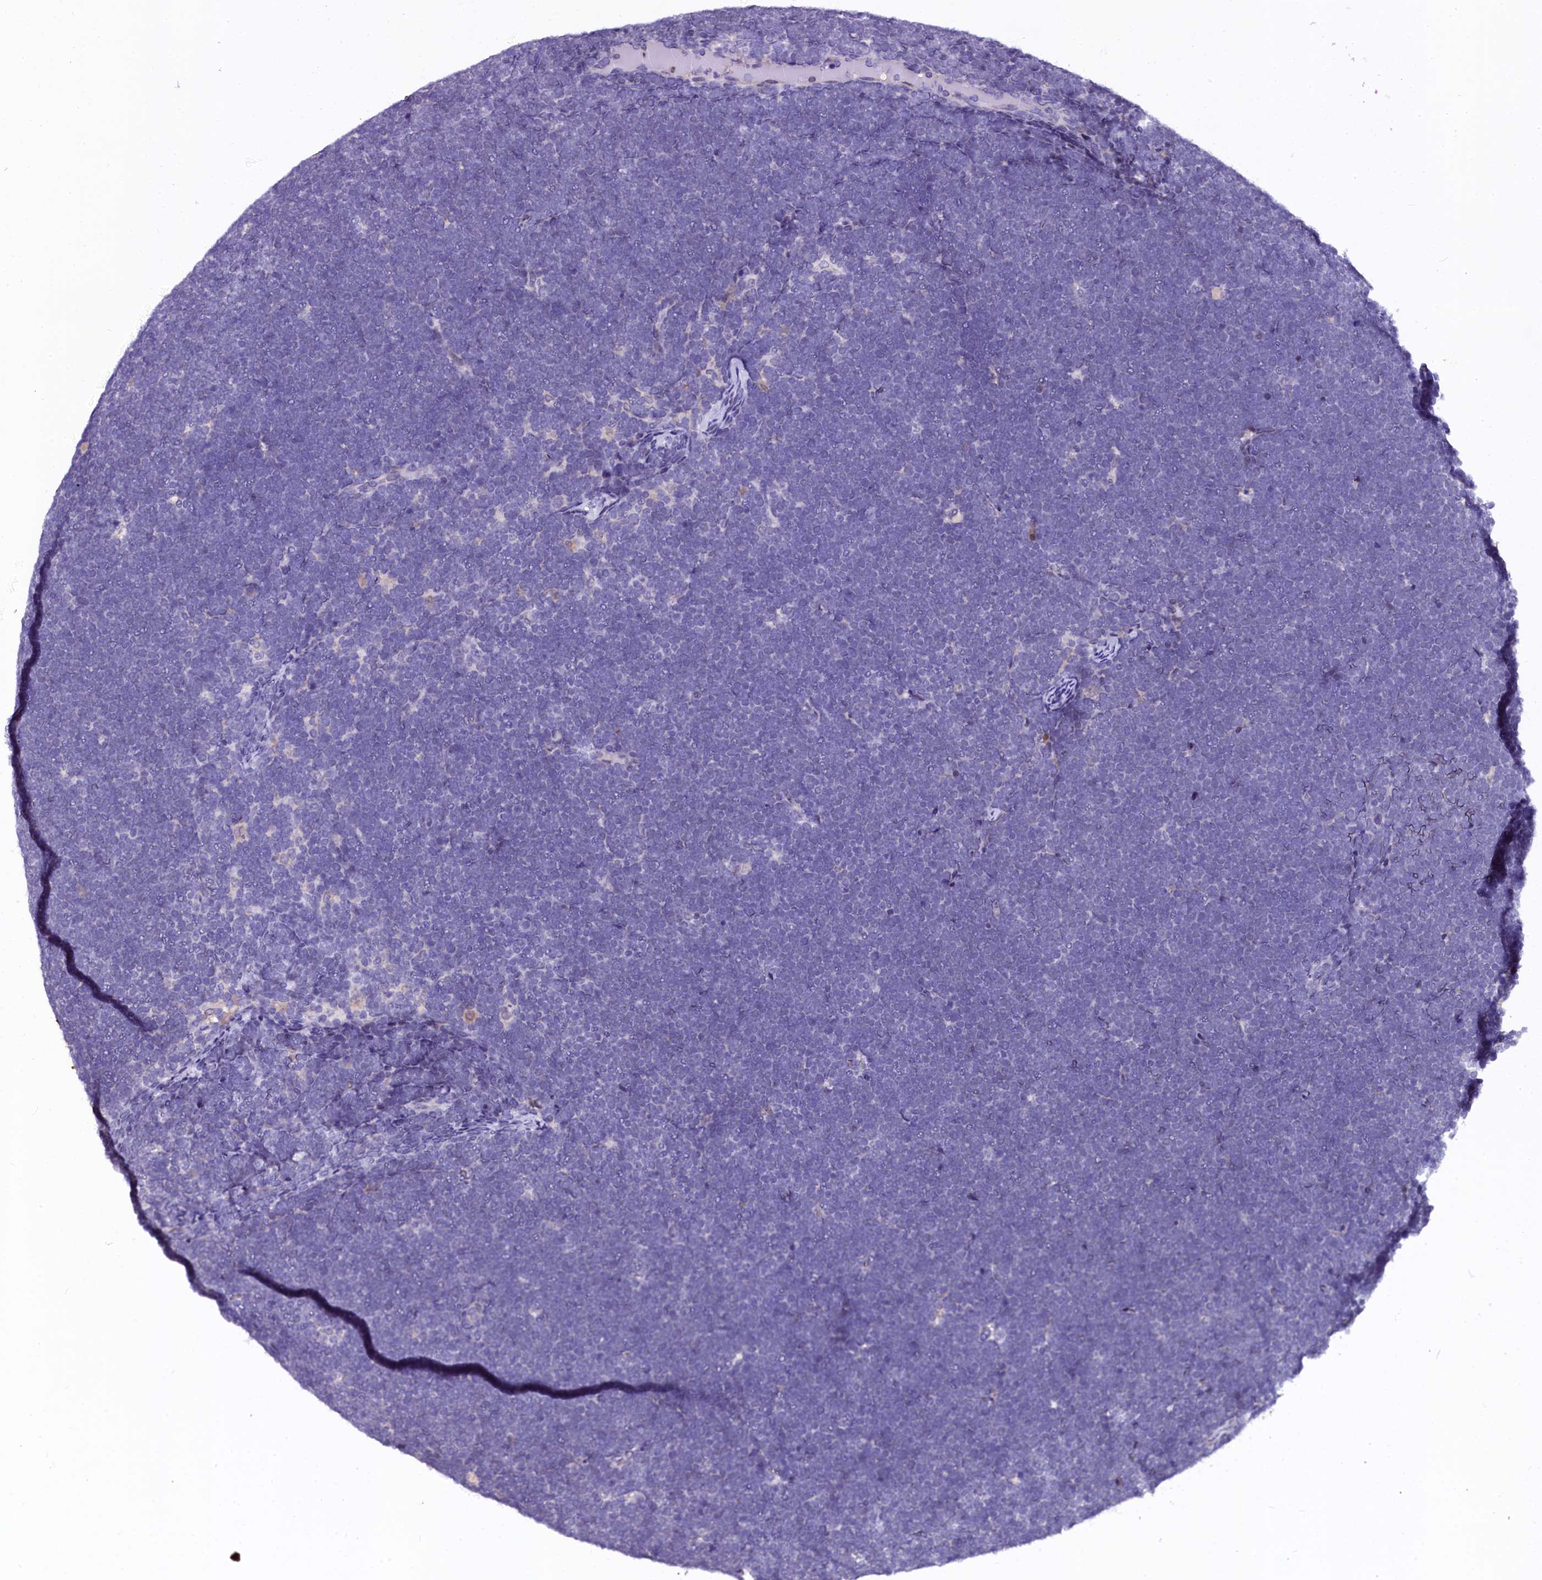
{"staining": {"intensity": "negative", "quantity": "none", "location": "none"}, "tissue": "lymphoma", "cell_type": "Tumor cells", "image_type": "cancer", "snomed": [{"axis": "morphology", "description": "Malignant lymphoma, non-Hodgkin's type, High grade"}, {"axis": "topography", "description": "Lymph node"}], "caption": "This is an immunohistochemistry histopathology image of human lymphoma. There is no positivity in tumor cells.", "gene": "CTDSPL2", "patient": {"sex": "male", "age": 13}}